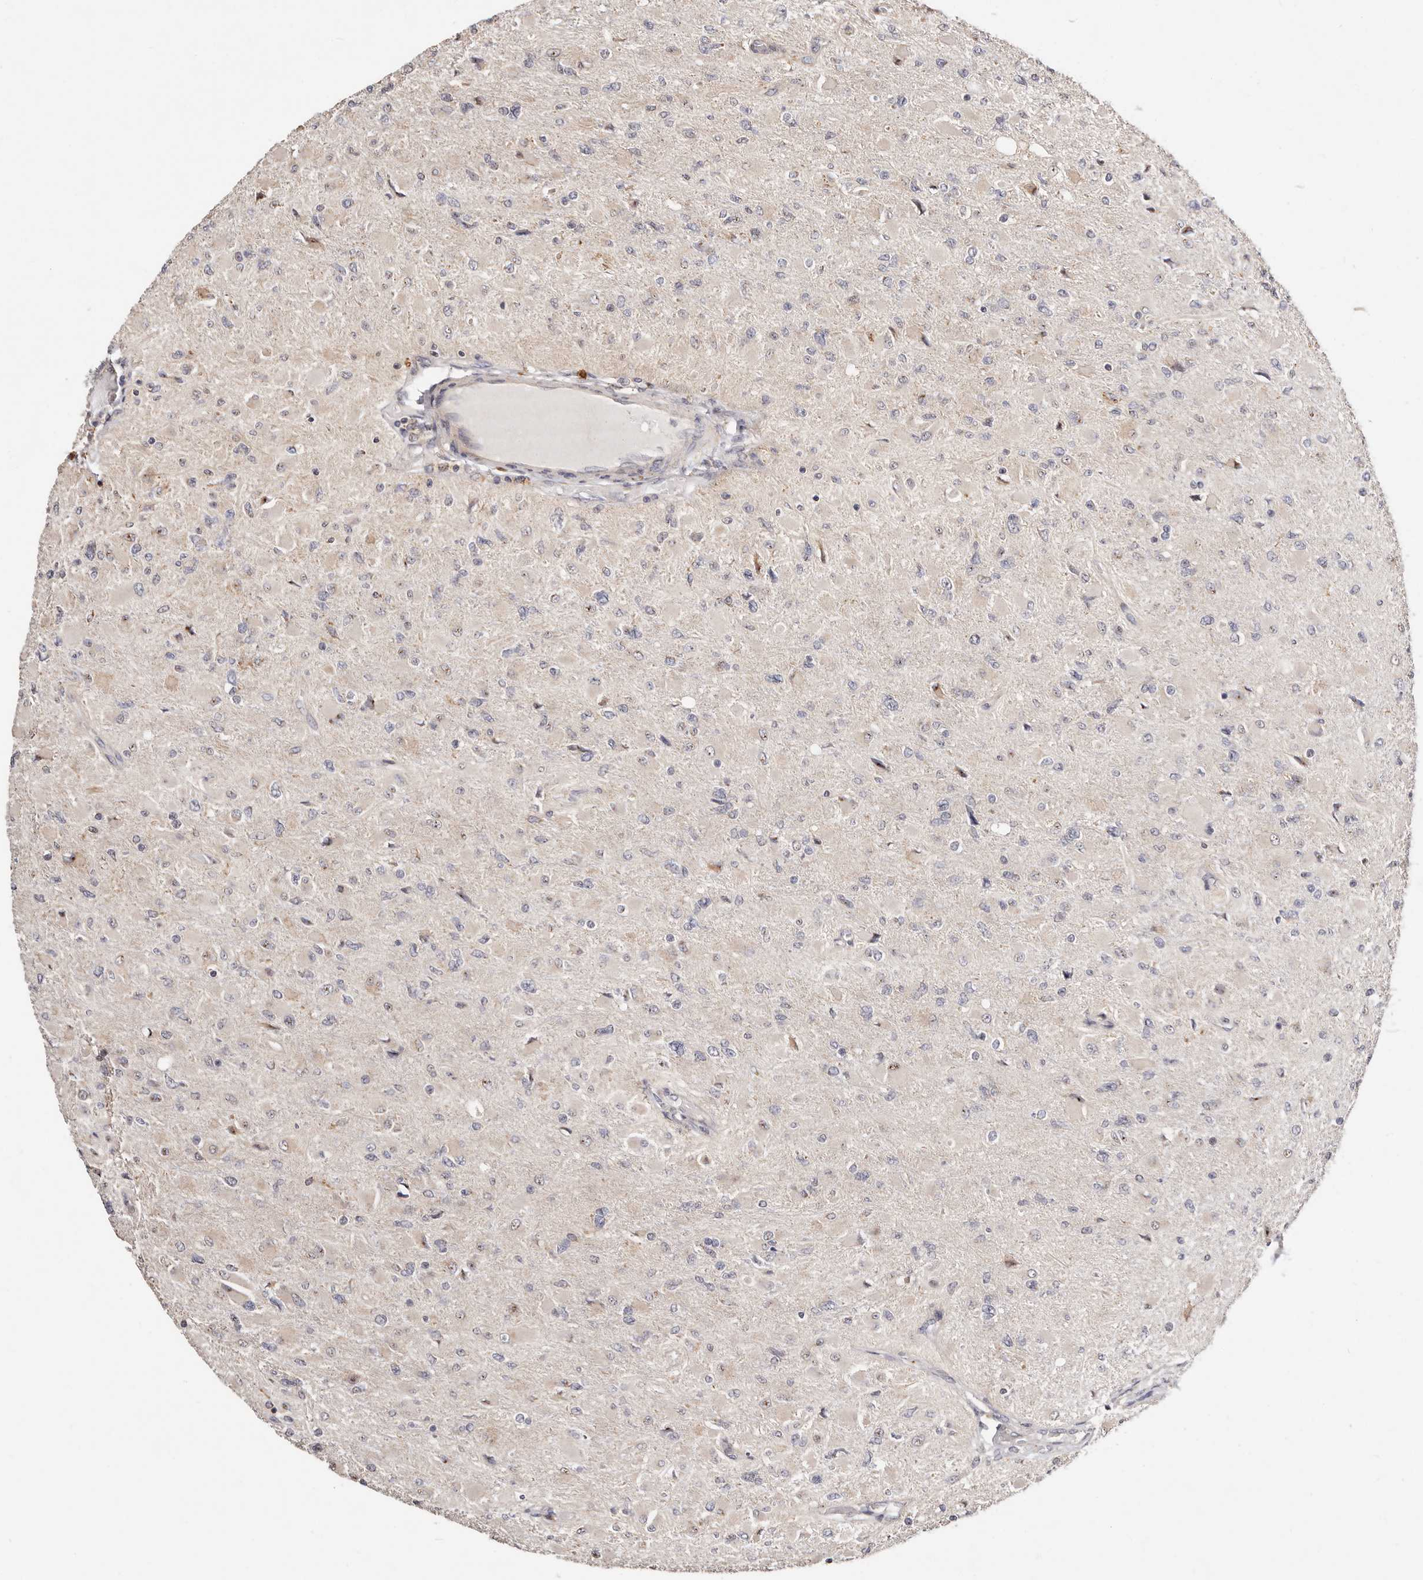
{"staining": {"intensity": "negative", "quantity": "none", "location": "none"}, "tissue": "glioma", "cell_type": "Tumor cells", "image_type": "cancer", "snomed": [{"axis": "morphology", "description": "Glioma, malignant, High grade"}, {"axis": "topography", "description": "Cerebral cortex"}], "caption": "Glioma was stained to show a protein in brown. There is no significant positivity in tumor cells.", "gene": "USP33", "patient": {"sex": "female", "age": 36}}